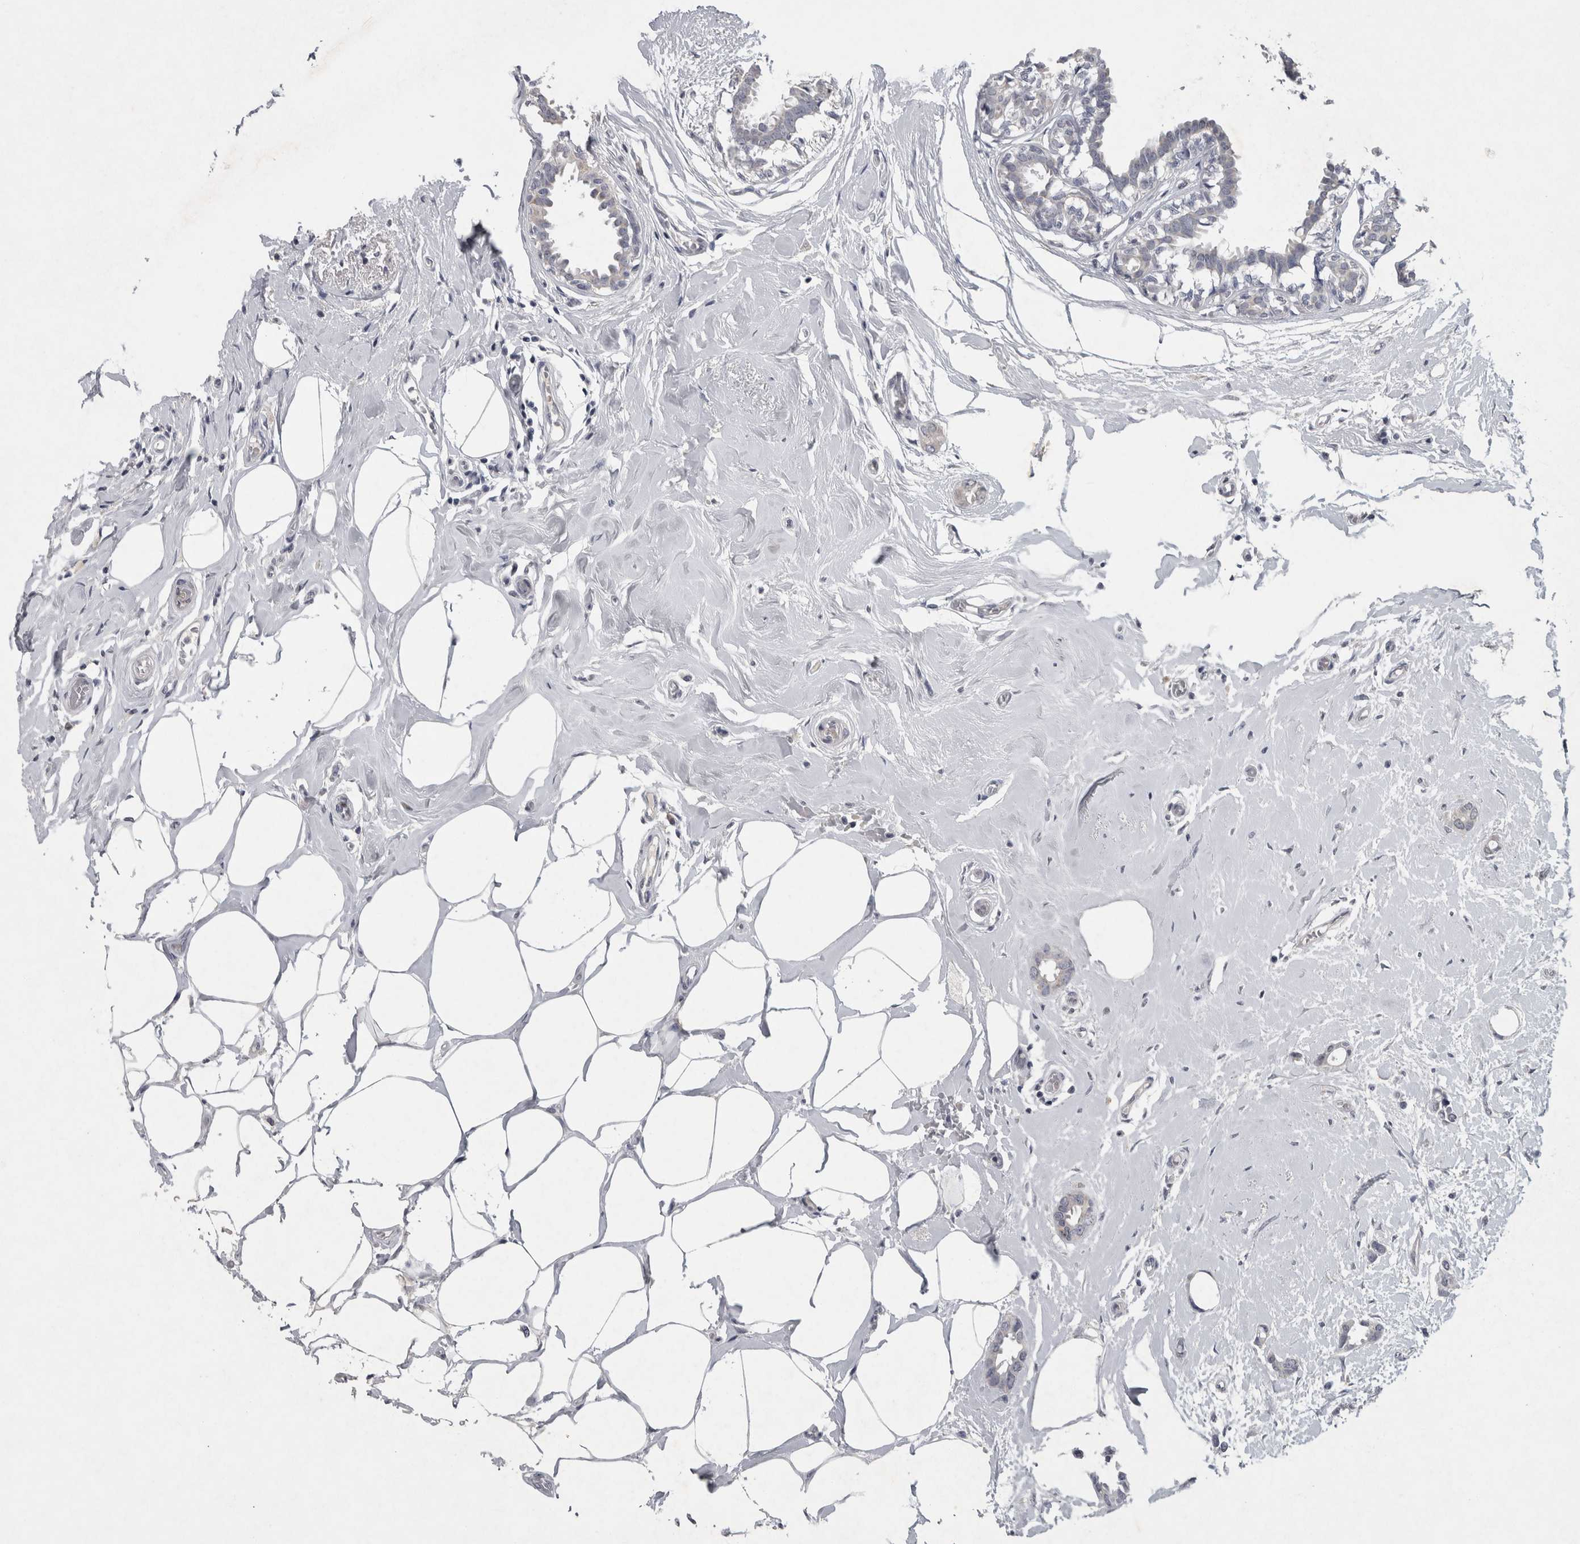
{"staining": {"intensity": "negative", "quantity": "none", "location": "none"}, "tissue": "breast cancer", "cell_type": "Tumor cells", "image_type": "cancer", "snomed": [{"axis": "morphology", "description": "Duct carcinoma"}, {"axis": "topography", "description": "Breast"}], "caption": "Infiltrating ductal carcinoma (breast) stained for a protein using immunohistochemistry displays no expression tumor cells.", "gene": "WNT7A", "patient": {"sex": "female", "age": 55}}